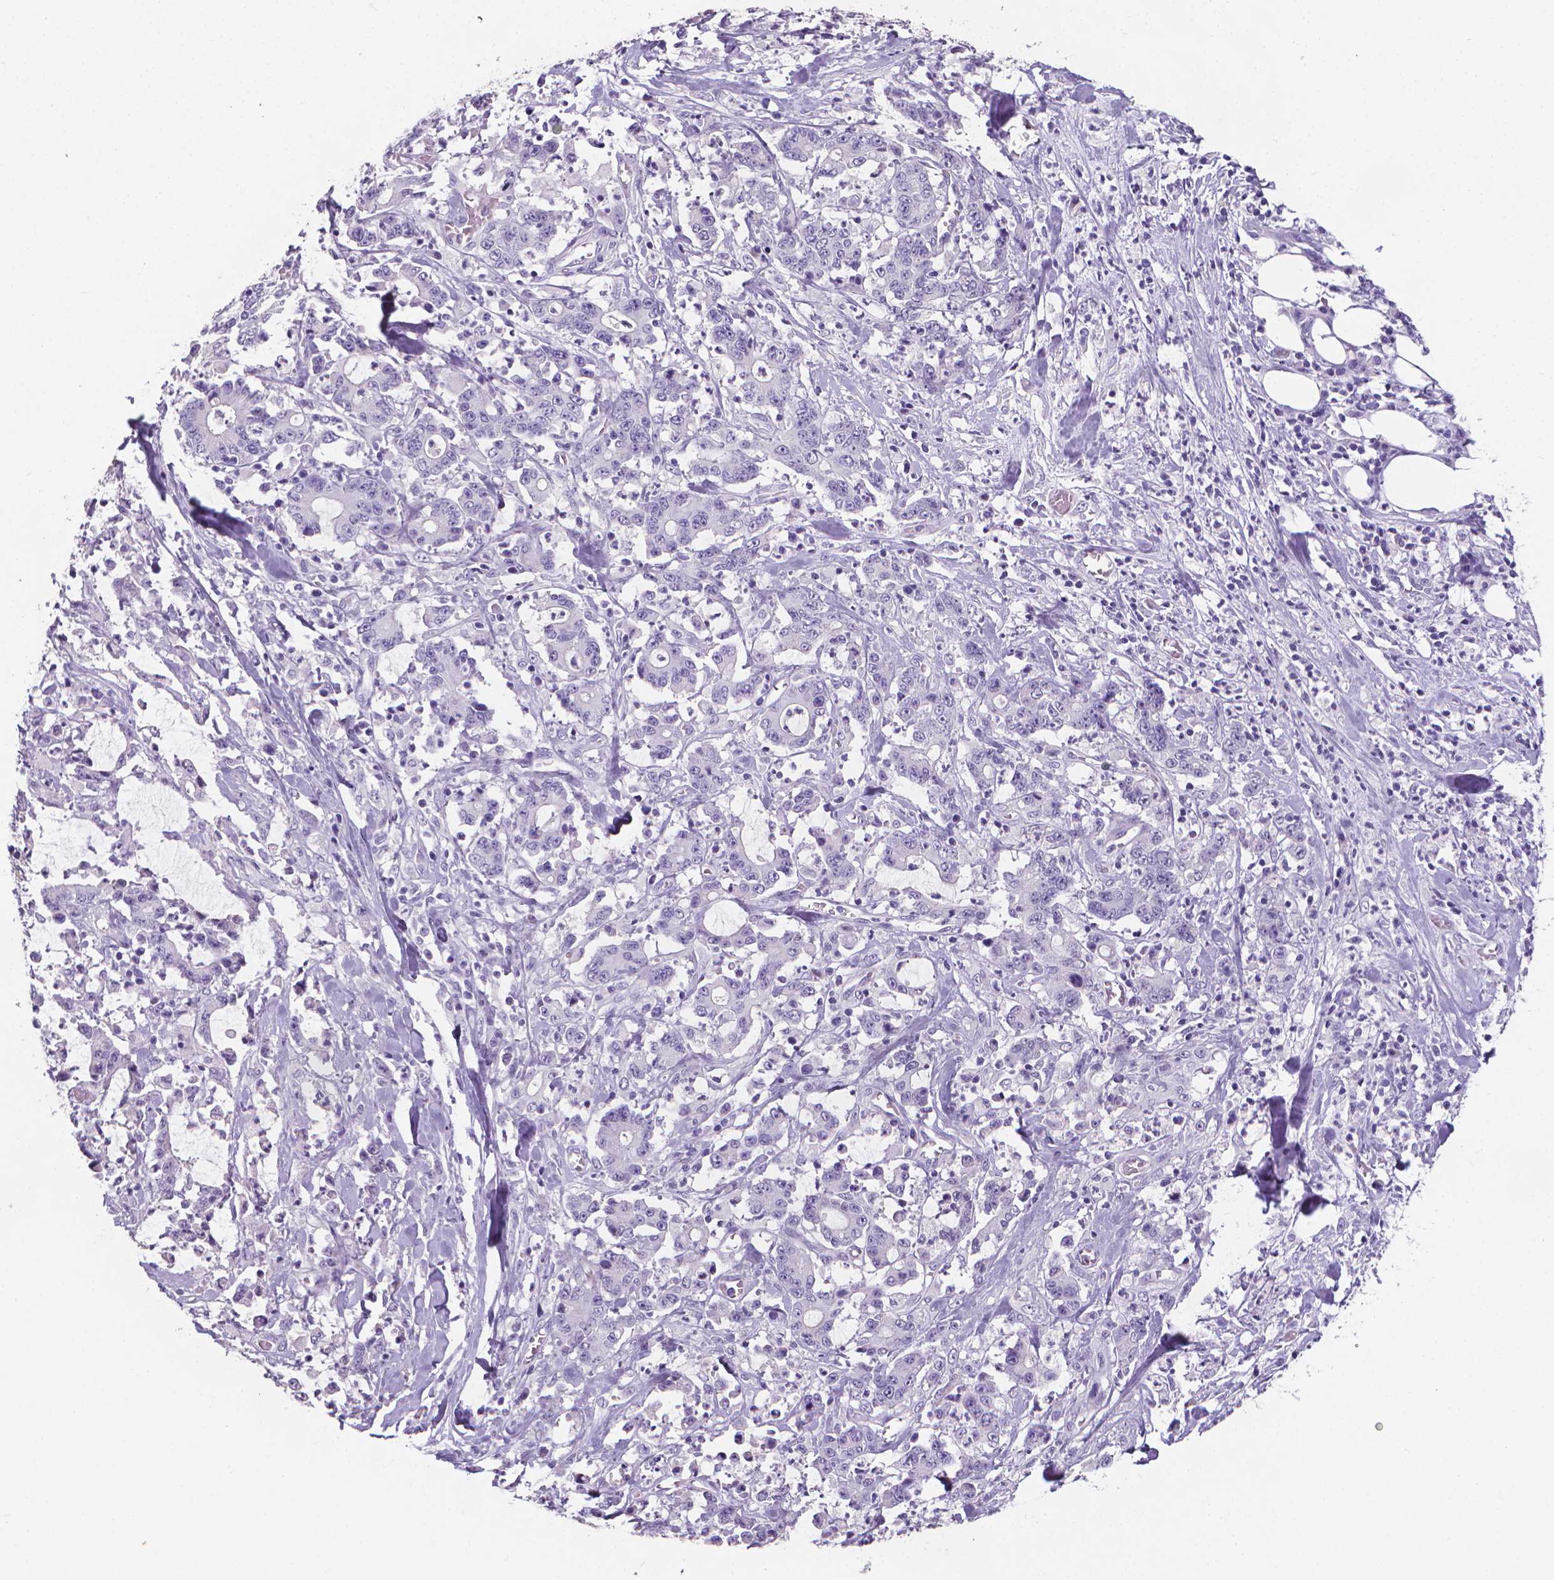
{"staining": {"intensity": "negative", "quantity": "none", "location": "none"}, "tissue": "stomach cancer", "cell_type": "Tumor cells", "image_type": "cancer", "snomed": [{"axis": "morphology", "description": "Adenocarcinoma, NOS"}, {"axis": "topography", "description": "Stomach, upper"}], "caption": "This photomicrograph is of adenocarcinoma (stomach) stained with immunohistochemistry (IHC) to label a protein in brown with the nuclei are counter-stained blue. There is no staining in tumor cells. (Stains: DAB (3,3'-diaminobenzidine) IHC with hematoxylin counter stain, Microscopy: brightfield microscopy at high magnification).", "gene": "XPNPEP2", "patient": {"sex": "male", "age": 68}}